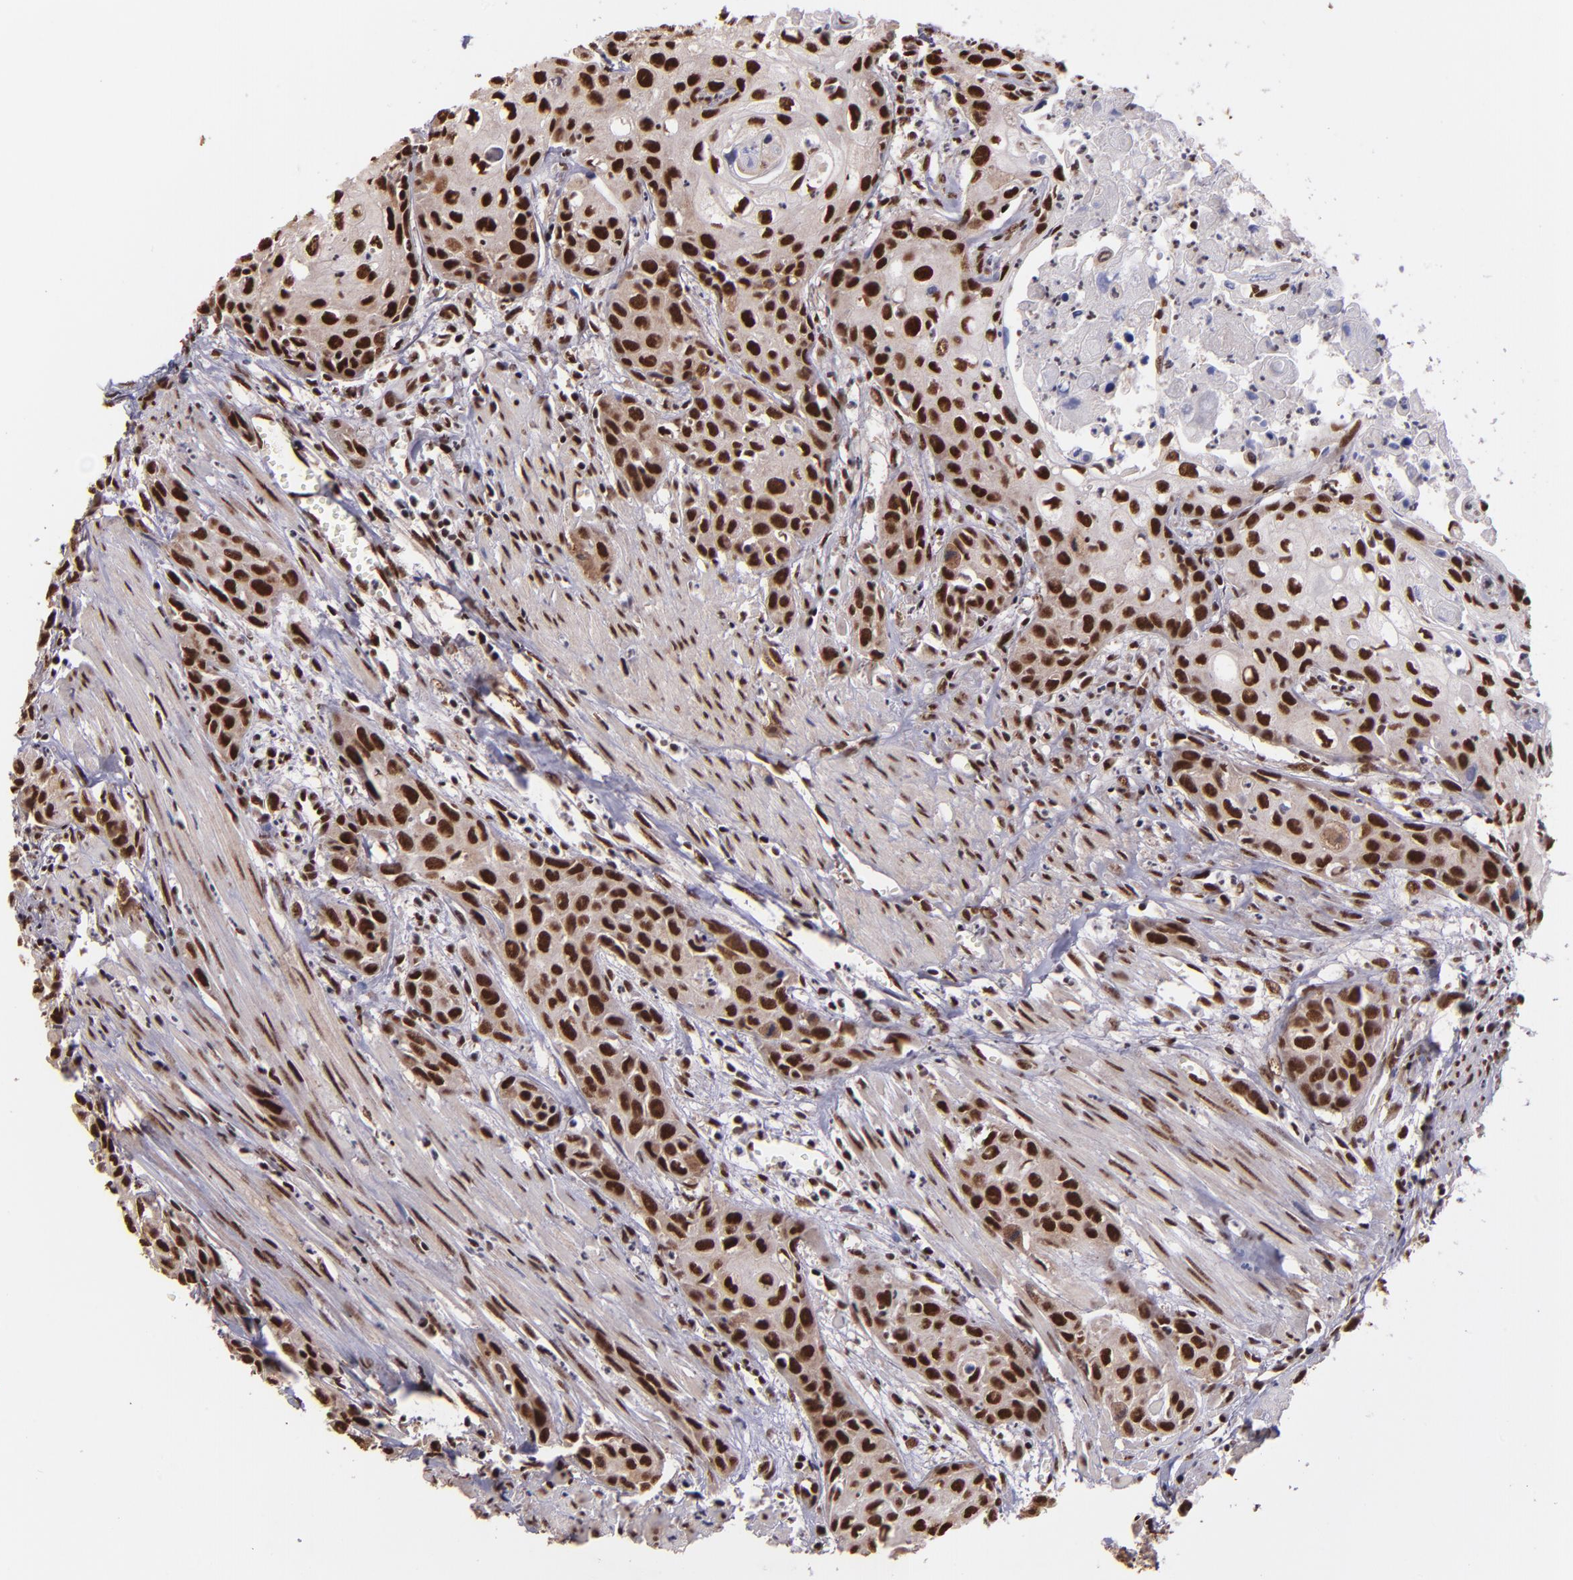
{"staining": {"intensity": "strong", "quantity": ">75%", "location": "nuclear"}, "tissue": "urothelial cancer", "cell_type": "Tumor cells", "image_type": "cancer", "snomed": [{"axis": "morphology", "description": "Urothelial carcinoma, High grade"}, {"axis": "topography", "description": "Urinary bladder"}], "caption": "Urothelial cancer was stained to show a protein in brown. There is high levels of strong nuclear positivity in about >75% of tumor cells.", "gene": "PQBP1", "patient": {"sex": "male", "age": 54}}